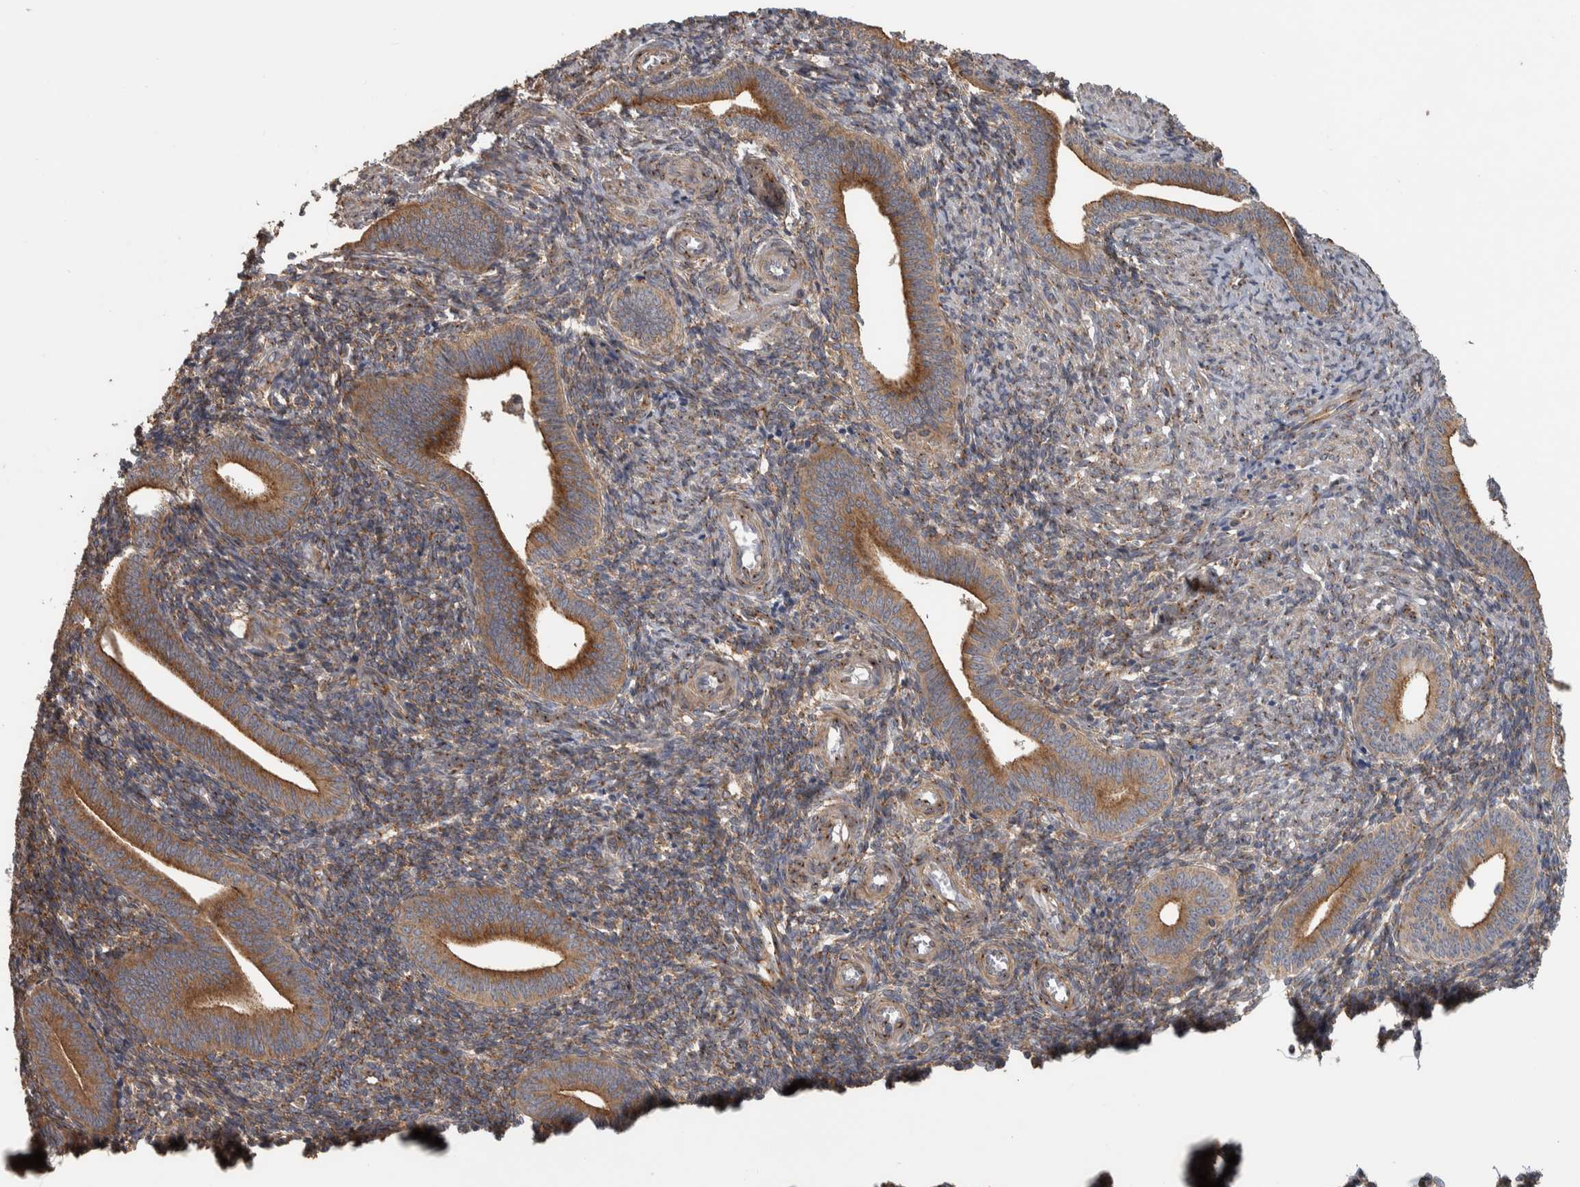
{"staining": {"intensity": "moderate", "quantity": ">75%", "location": "cytoplasmic/membranous"}, "tissue": "endometrium", "cell_type": "Cells in endometrial stroma", "image_type": "normal", "snomed": [{"axis": "morphology", "description": "Normal tissue, NOS"}, {"axis": "topography", "description": "Uterus"}, {"axis": "topography", "description": "Endometrium"}], "caption": "A photomicrograph of endometrium stained for a protein shows moderate cytoplasmic/membranous brown staining in cells in endometrial stroma. (DAB (3,3'-diaminobenzidine) IHC with brightfield microscopy, high magnification).", "gene": "IFRD1", "patient": {"sex": "female", "age": 33}}